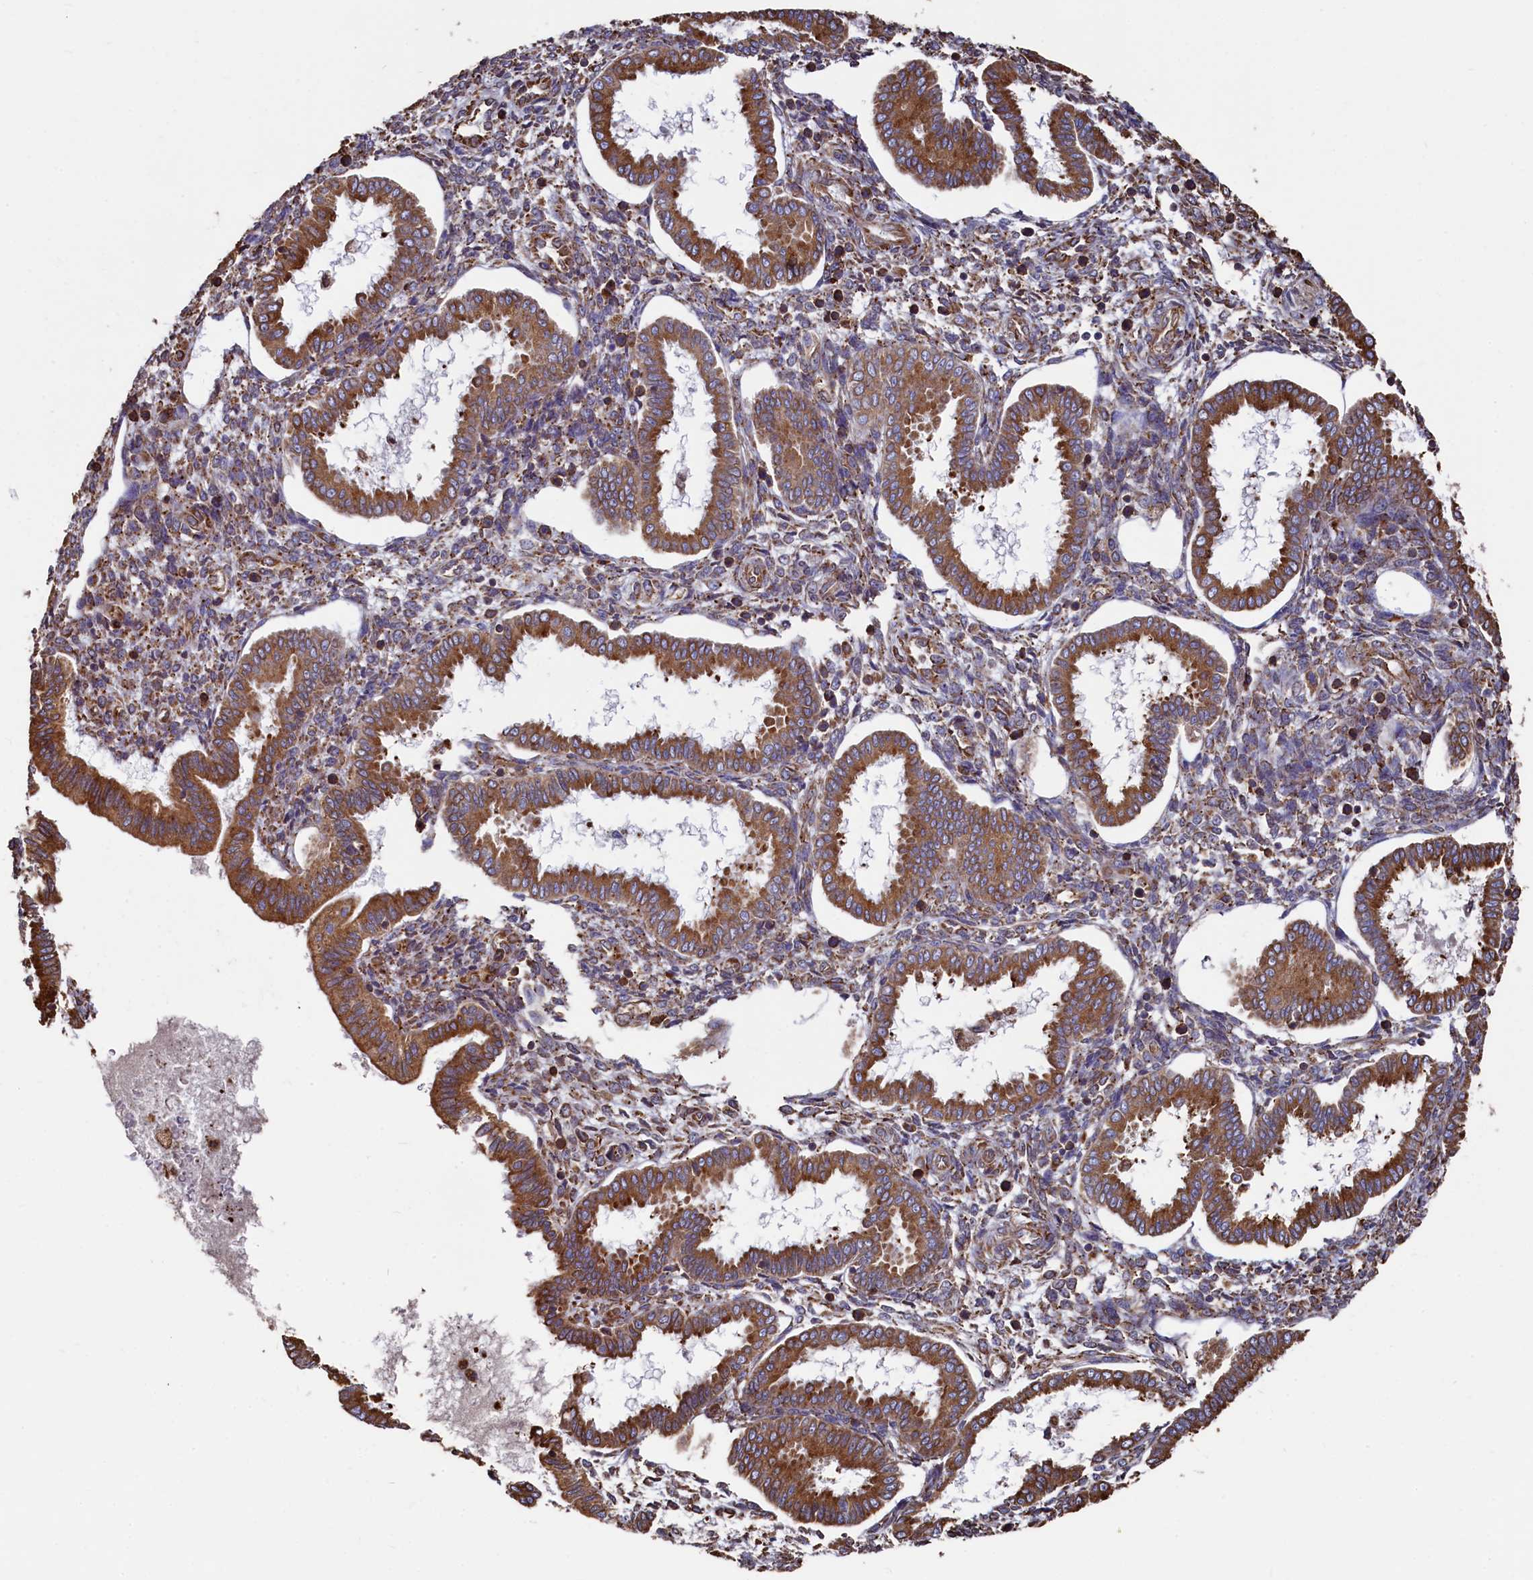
{"staining": {"intensity": "moderate", "quantity": "<25%", "location": "cytoplasmic/membranous"}, "tissue": "endometrium", "cell_type": "Cells in endometrial stroma", "image_type": "normal", "snomed": [{"axis": "morphology", "description": "Normal tissue, NOS"}, {"axis": "topography", "description": "Endometrium"}], "caption": "Moderate cytoplasmic/membranous protein staining is identified in about <25% of cells in endometrial stroma in endometrium. The staining is performed using DAB (3,3'-diaminobenzidine) brown chromogen to label protein expression. The nuclei are counter-stained blue using hematoxylin.", "gene": "NEURL1B", "patient": {"sex": "female", "age": 24}}